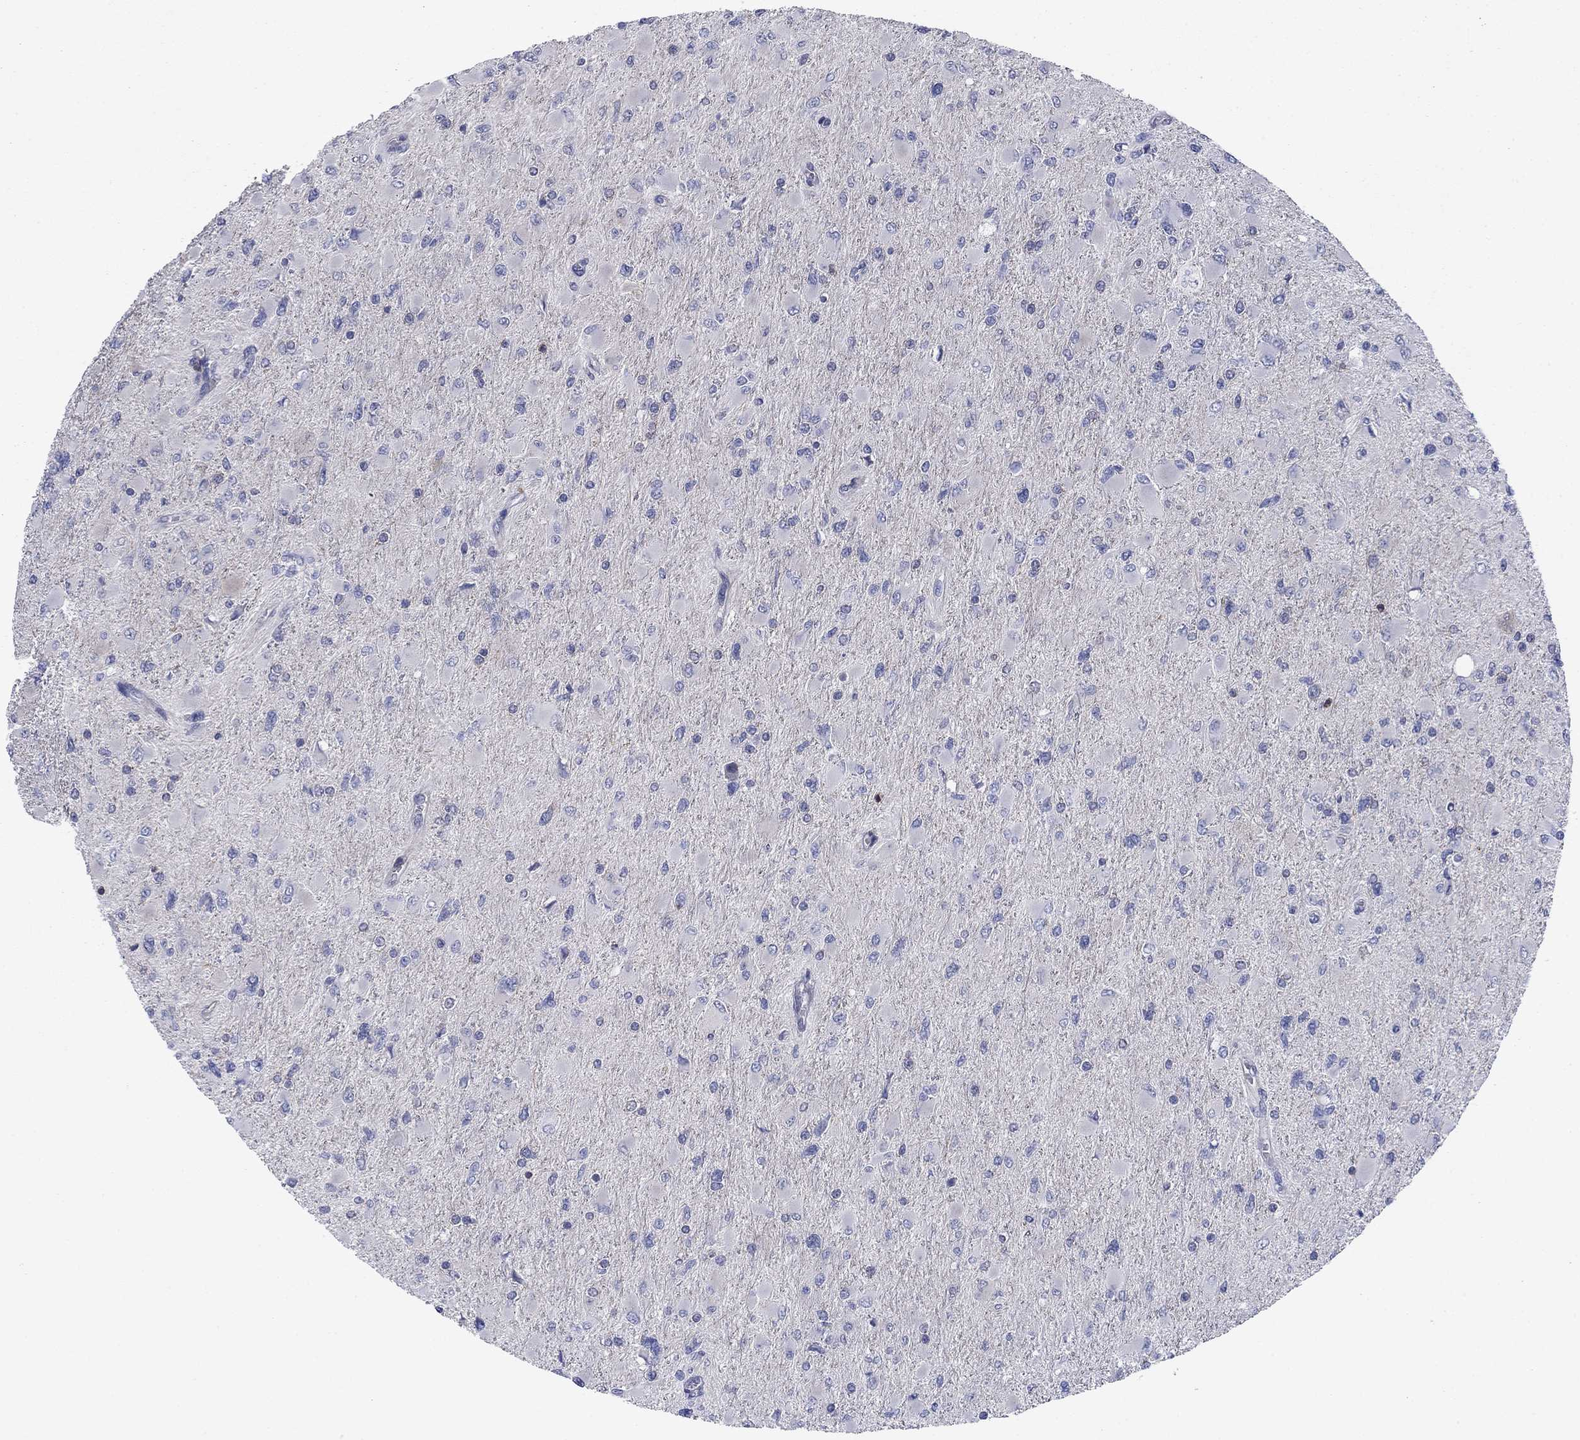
{"staining": {"intensity": "negative", "quantity": "none", "location": "none"}, "tissue": "glioma", "cell_type": "Tumor cells", "image_type": "cancer", "snomed": [{"axis": "morphology", "description": "Glioma, malignant, High grade"}, {"axis": "topography", "description": "Cerebral cortex"}], "caption": "The IHC histopathology image has no significant staining in tumor cells of glioma tissue.", "gene": "PSD4", "patient": {"sex": "female", "age": 36}}